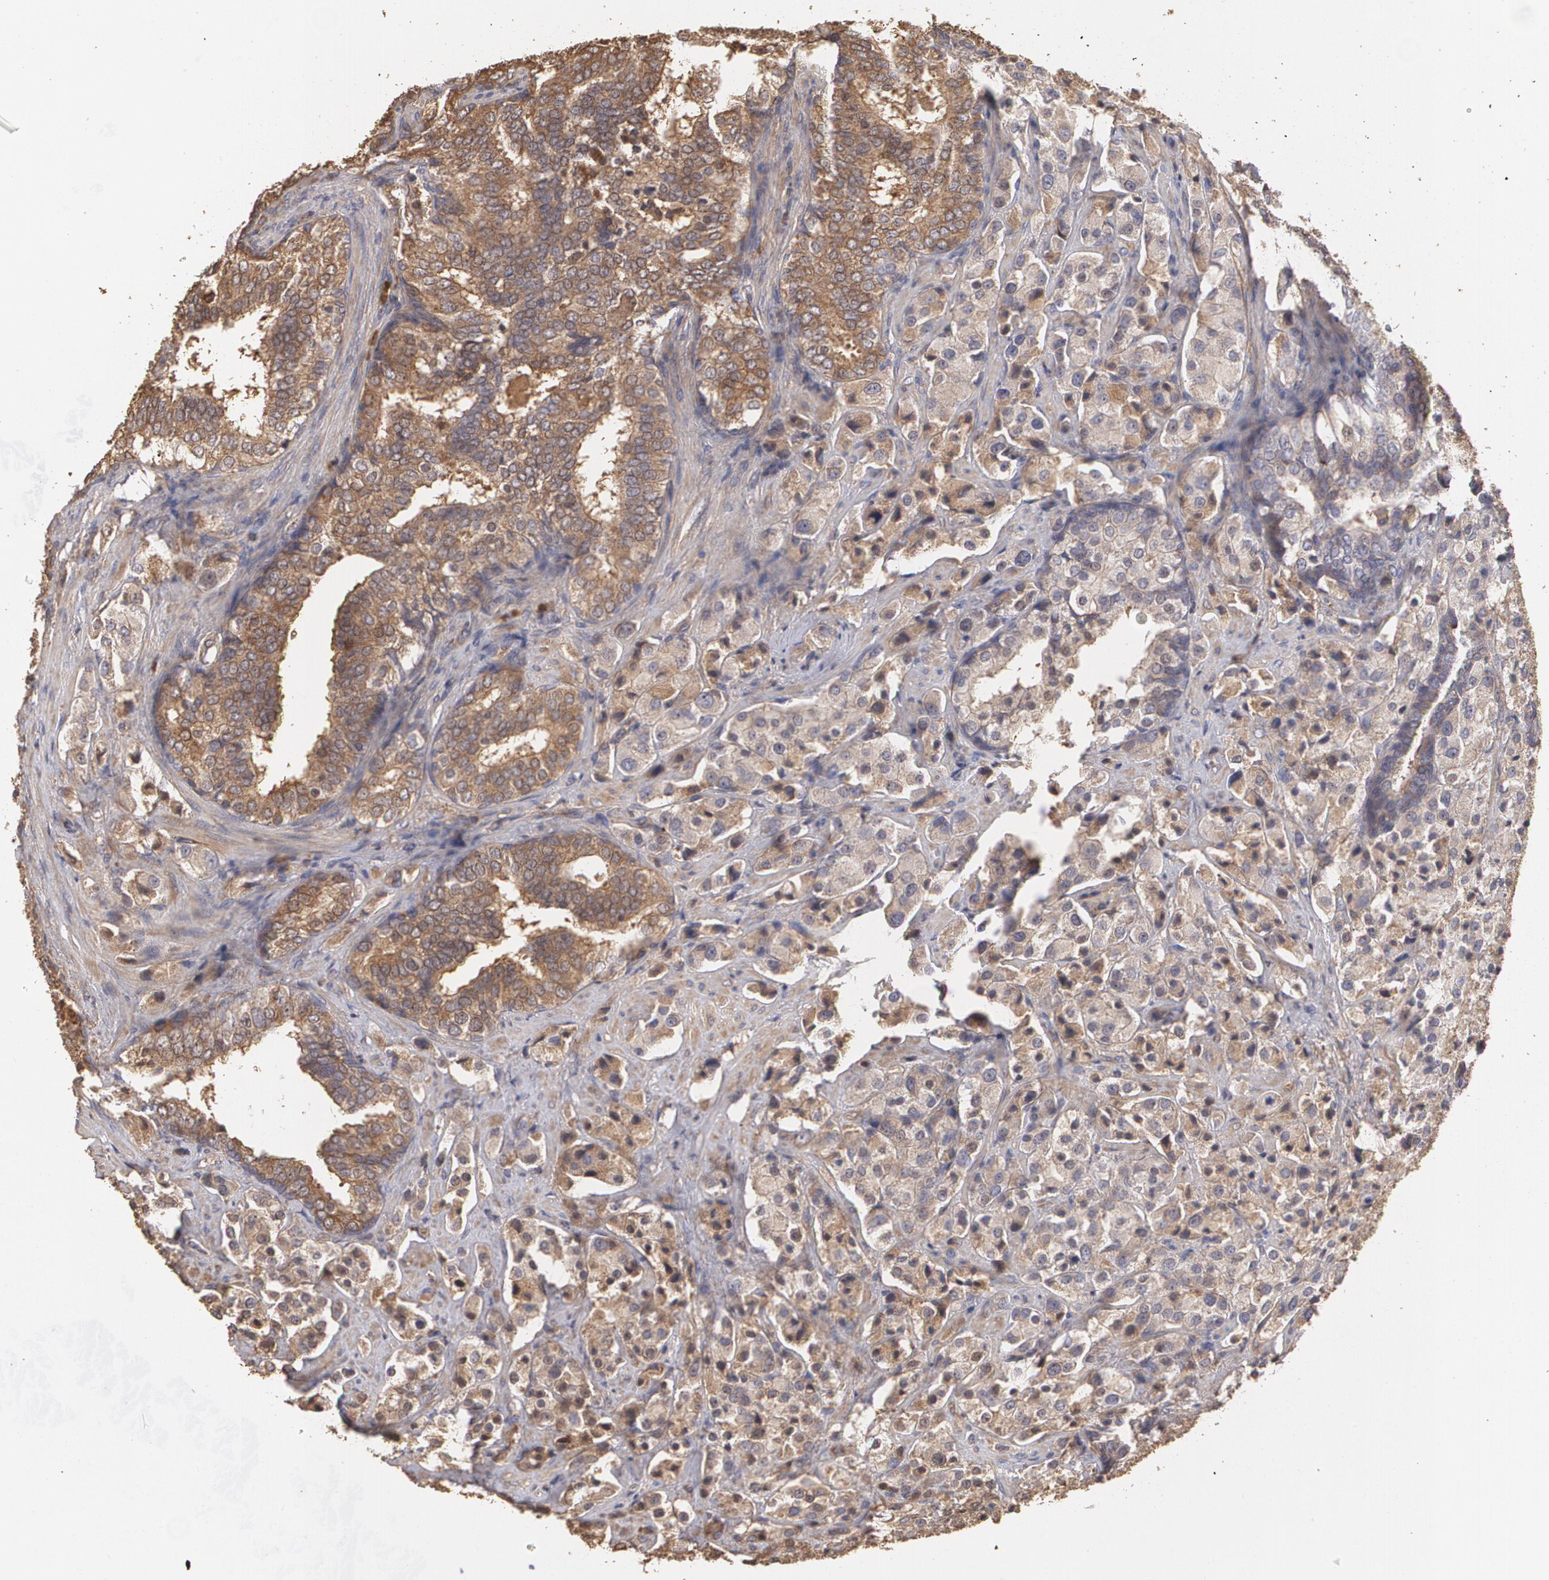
{"staining": {"intensity": "weak", "quantity": ">75%", "location": "cytoplasmic/membranous"}, "tissue": "prostate cancer", "cell_type": "Tumor cells", "image_type": "cancer", "snomed": [{"axis": "morphology", "description": "Adenocarcinoma, Medium grade"}, {"axis": "topography", "description": "Prostate"}], "caption": "Immunohistochemistry (IHC) photomicrograph of human prostate cancer (adenocarcinoma (medium-grade)) stained for a protein (brown), which exhibits low levels of weak cytoplasmic/membranous staining in about >75% of tumor cells.", "gene": "PON1", "patient": {"sex": "male", "age": 70}}